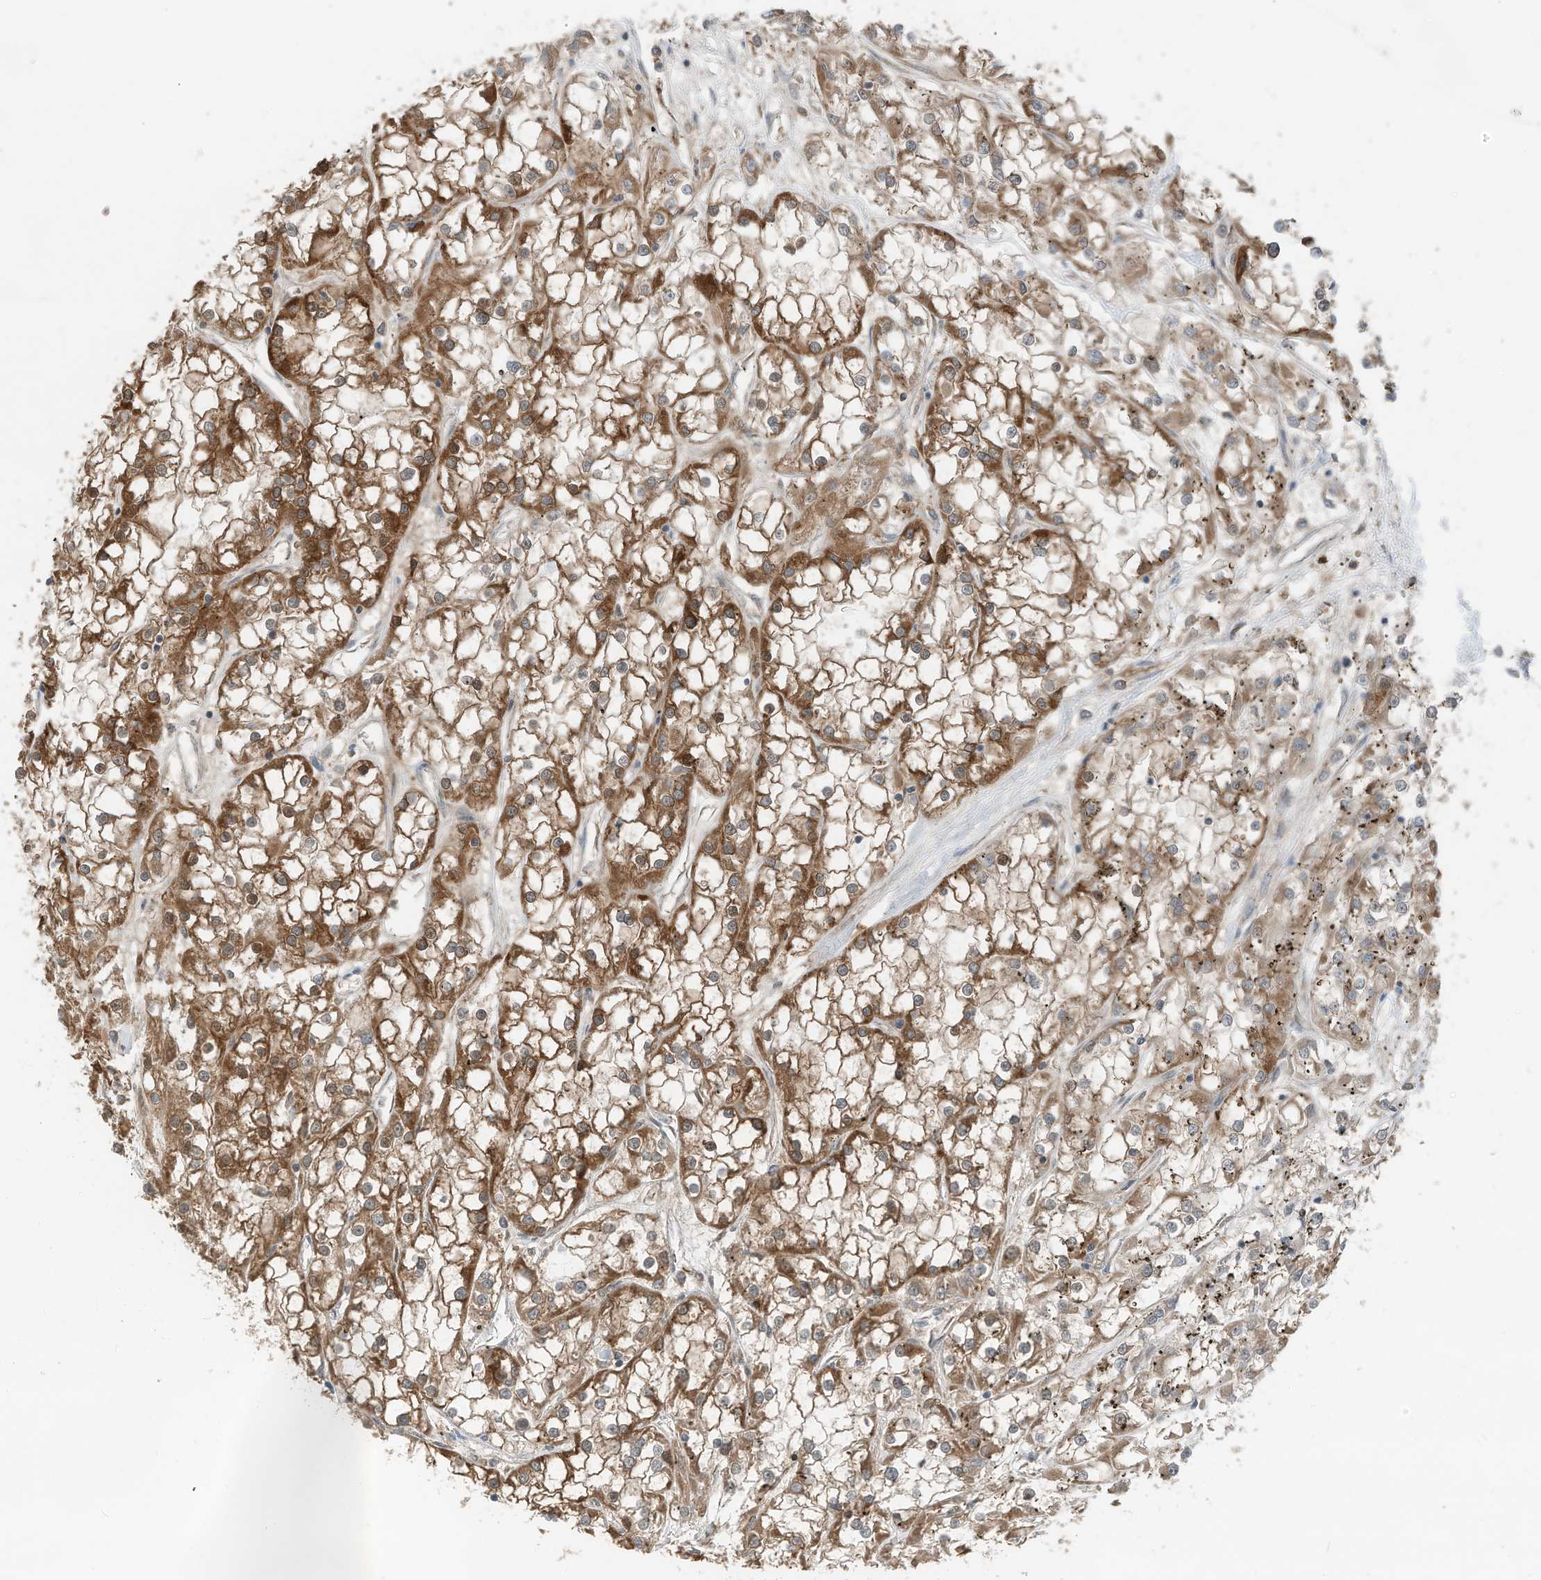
{"staining": {"intensity": "moderate", "quantity": ">75%", "location": "cytoplasmic/membranous"}, "tissue": "renal cancer", "cell_type": "Tumor cells", "image_type": "cancer", "snomed": [{"axis": "morphology", "description": "Adenocarcinoma, NOS"}, {"axis": "topography", "description": "Kidney"}], "caption": "Approximately >75% of tumor cells in renal adenocarcinoma demonstrate moderate cytoplasmic/membranous protein staining as visualized by brown immunohistochemical staining.", "gene": "RMND1", "patient": {"sex": "female", "age": 52}}